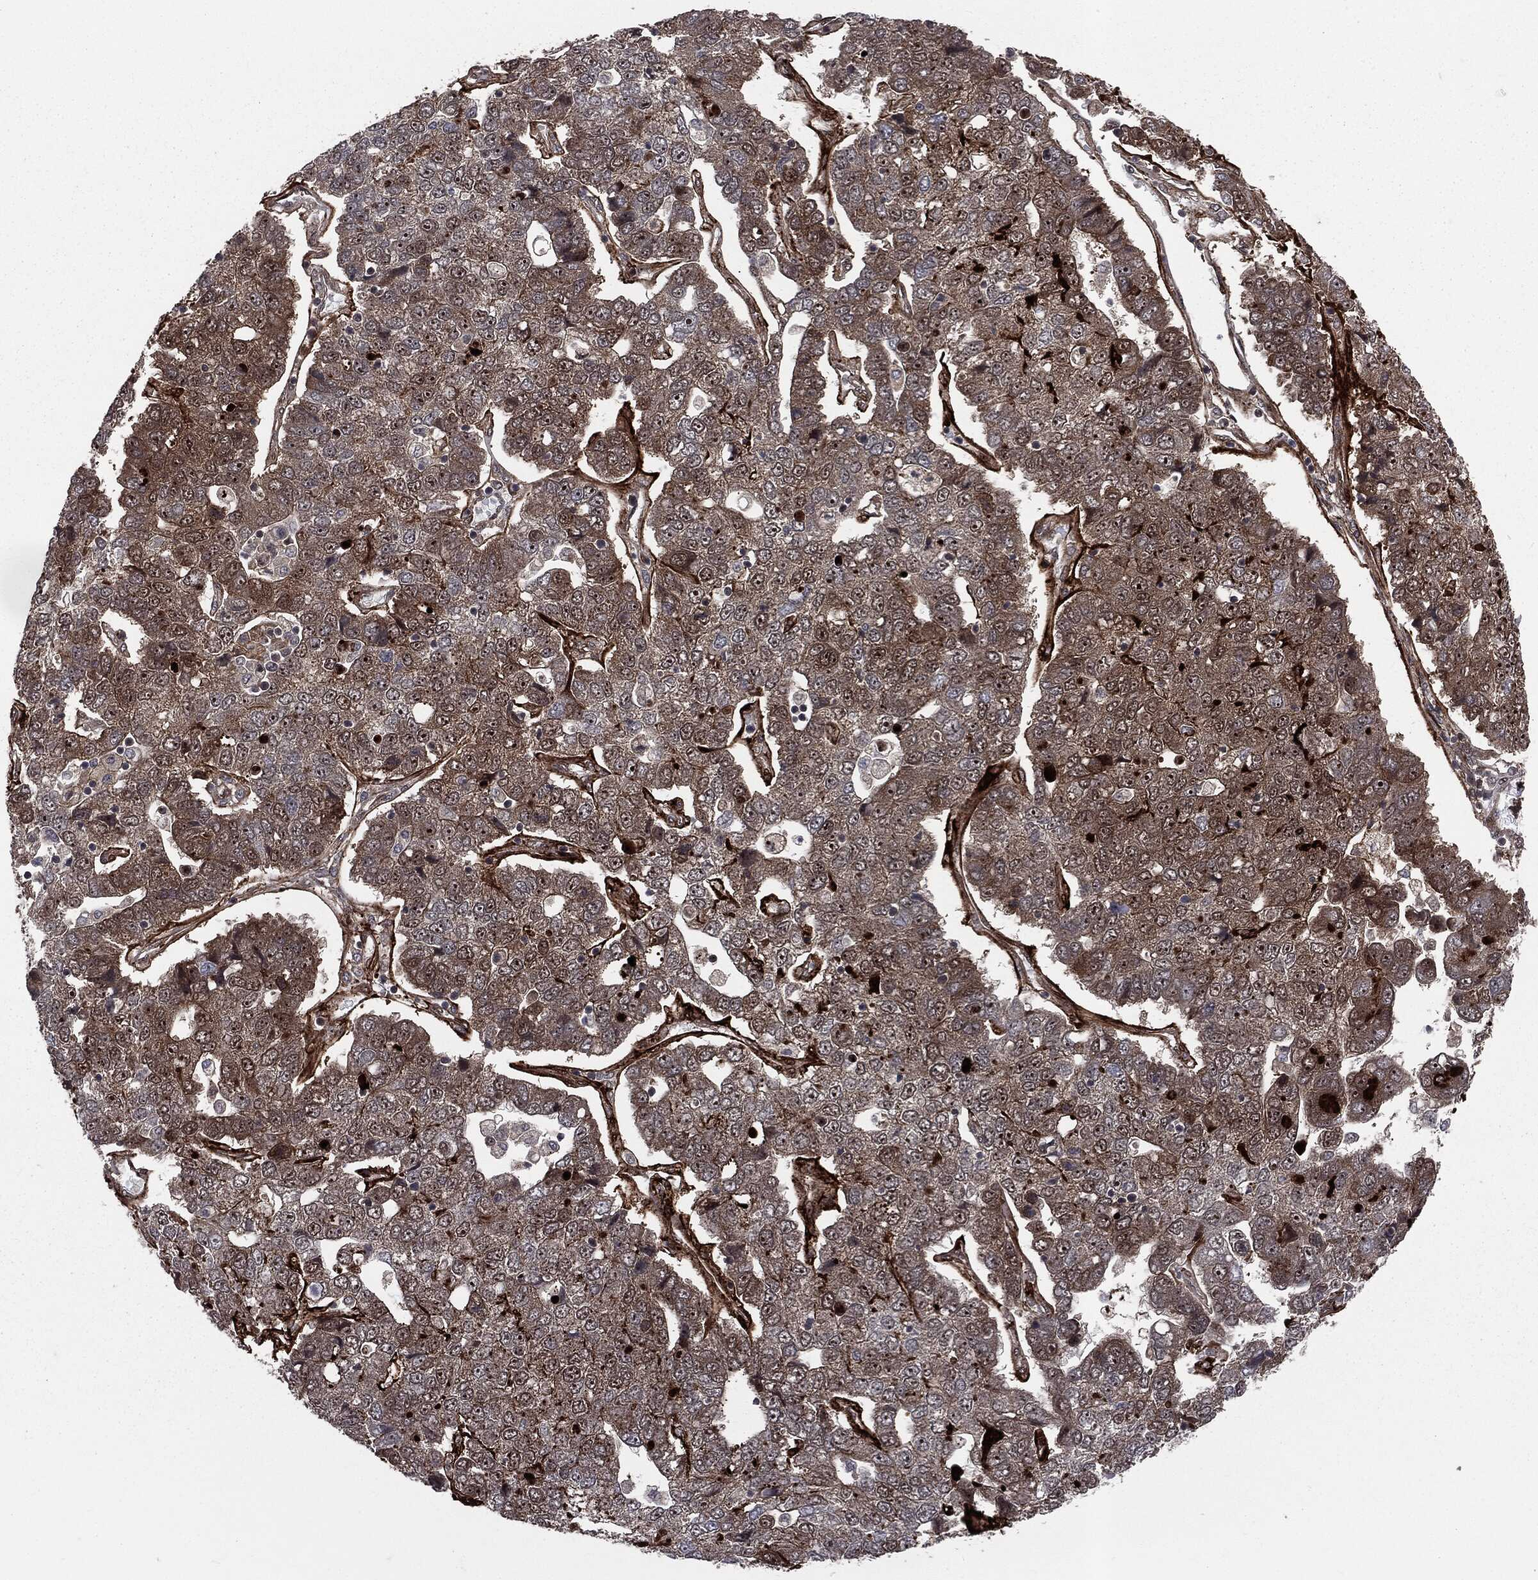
{"staining": {"intensity": "weak", "quantity": "25%-75%", "location": "cytoplasmic/membranous,nuclear"}, "tissue": "pancreatic cancer", "cell_type": "Tumor cells", "image_type": "cancer", "snomed": [{"axis": "morphology", "description": "Adenocarcinoma, NOS"}, {"axis": "topography", "description": "Pancreas"}], "caption": "Tumor cells display low levels of weak cytoplasmic/membranous and nuclear staining in approximately 25%-75% of cells in human pancreatic cancer.", "gene": "SMAD4", "patient": {"sex": "female", "age": 61}}